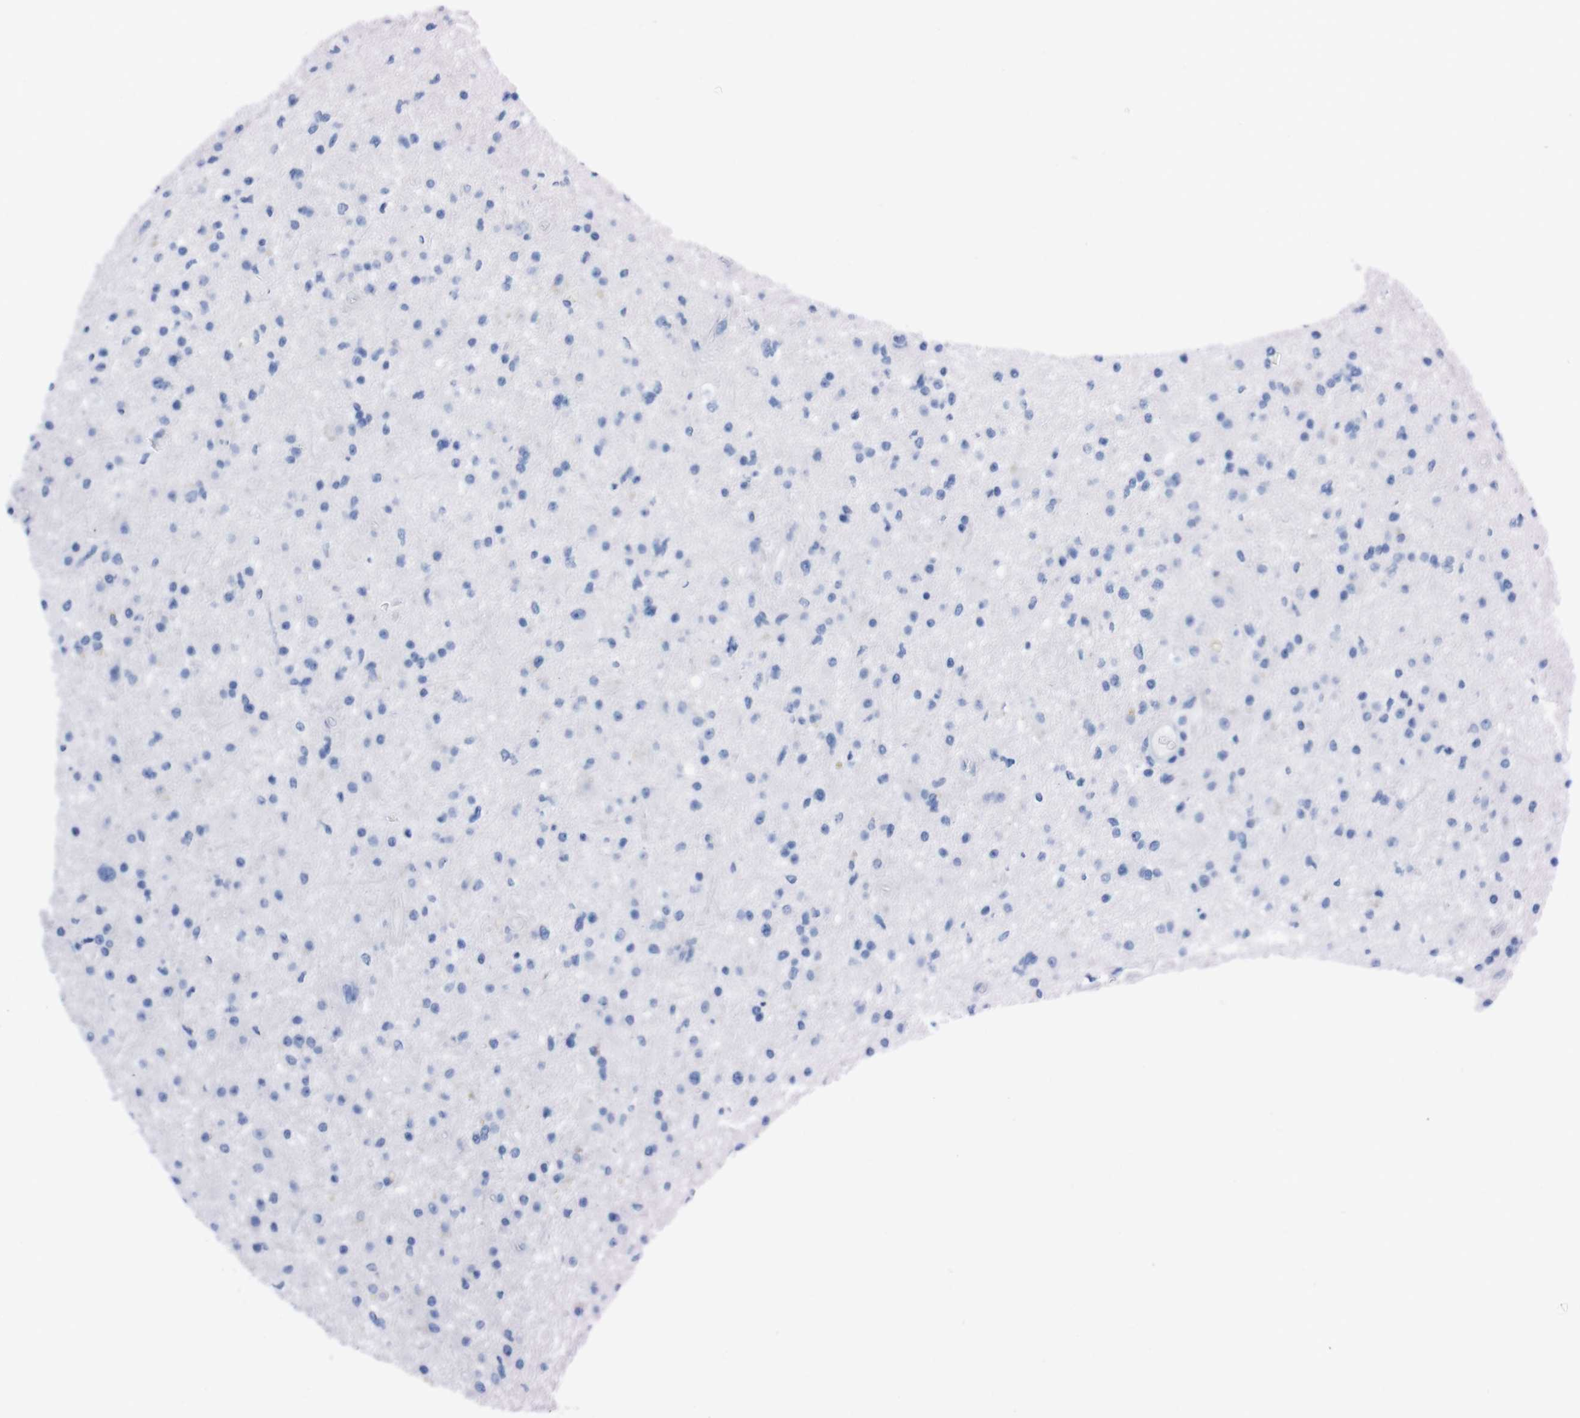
{"staining": {"intensity": "negative", "quantity": "none", "location": "none"}, "tissue": "glioma", "cell_type": "Tumor cells", "image_type": "cancer", "snomed": [{"axis": "morphology", "description": "Glioma, malignant, High grade"}, {"axis": "topography", "description": "Brain"}], "caption": "A high-resolution micrograph shows IHC staining of glioma, which exhibits no significant expression in tumor cells.", "gene": "TMEM243", "patient": {"sex": "male", "age": 33}}